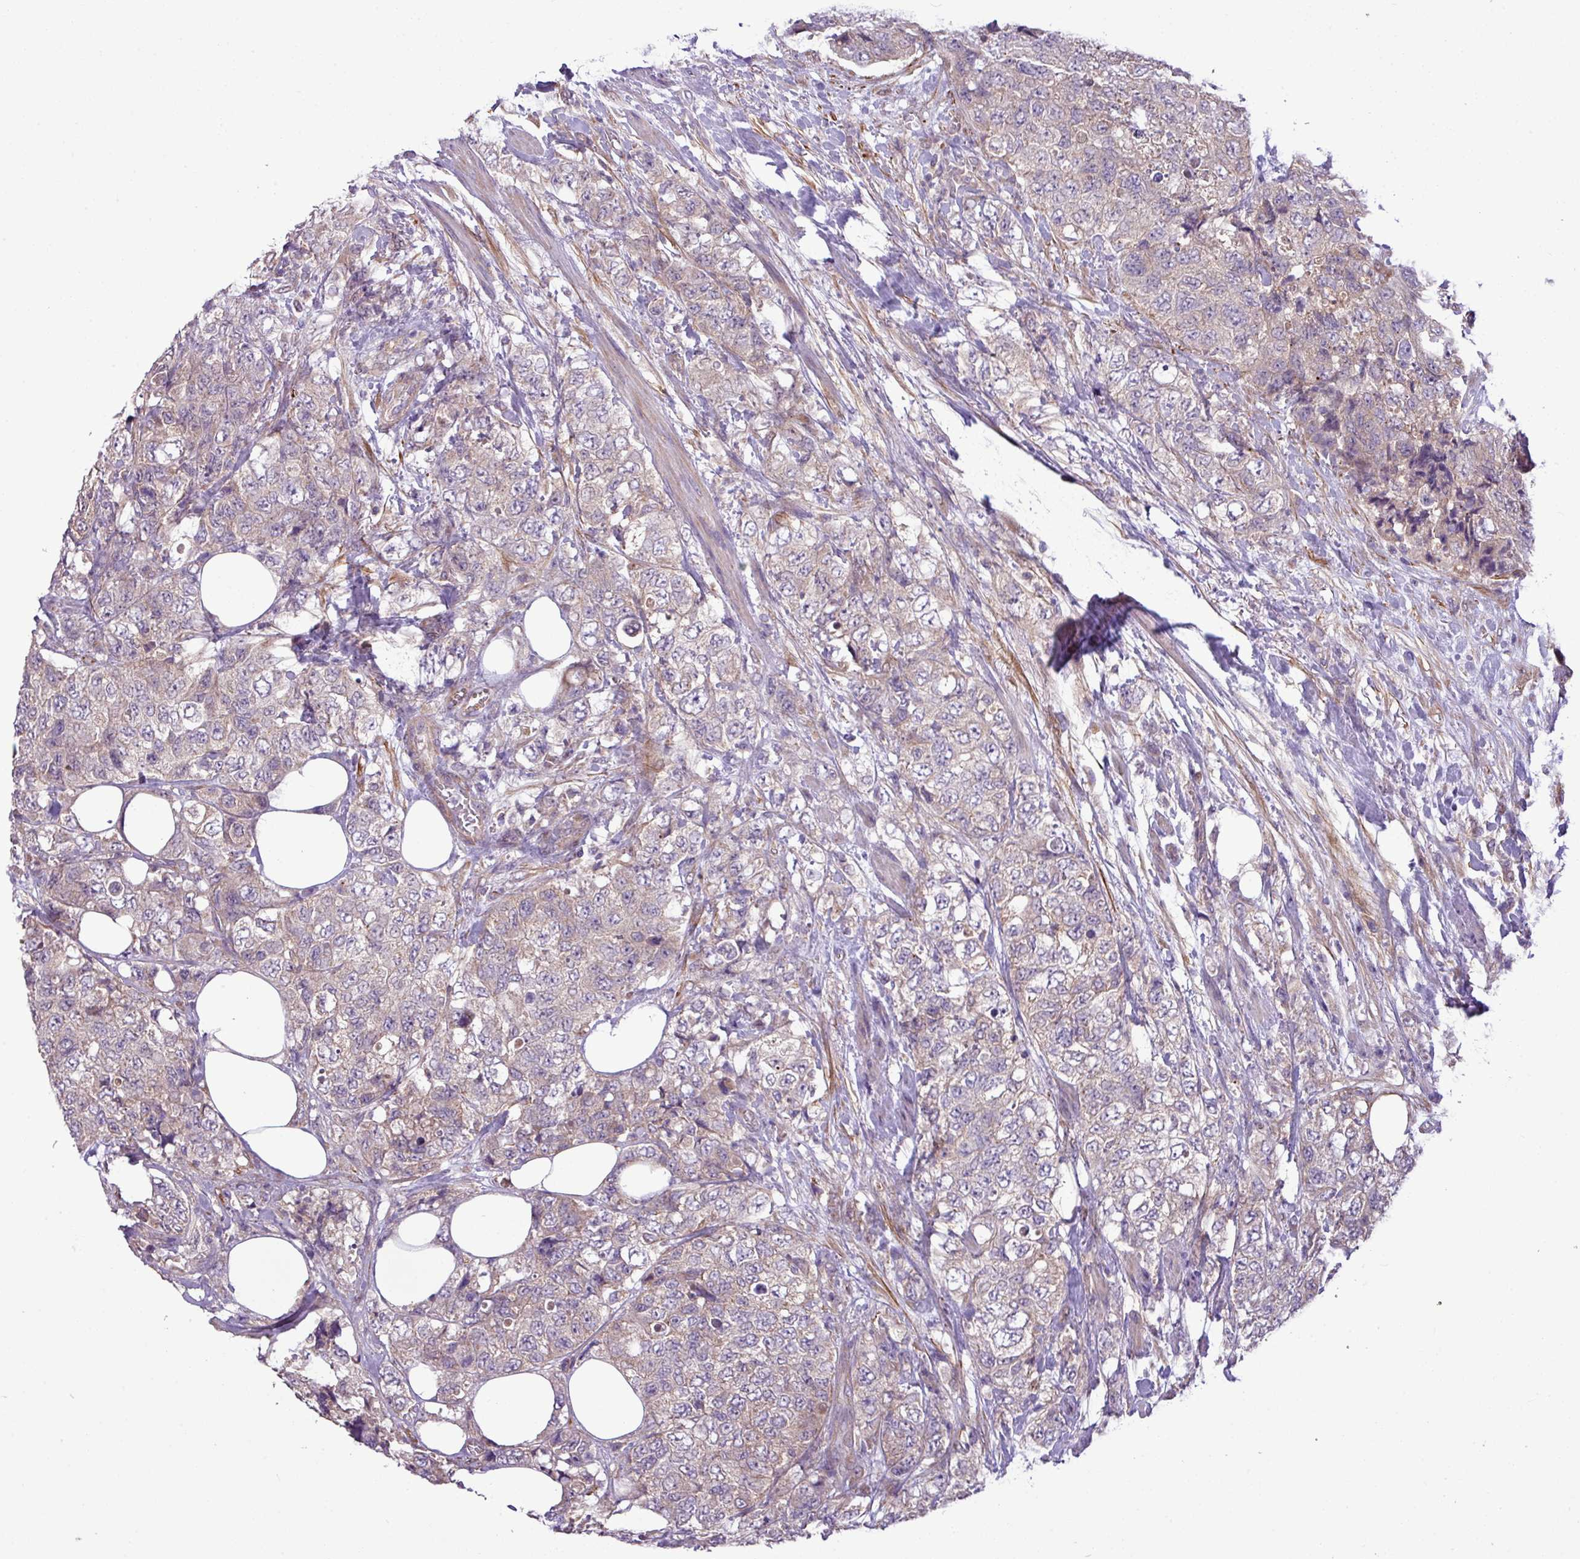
{"staining": {"intensity": "moderate", "quantity": "25%-75%", "location": "cytoplasmic/membranous"}, "tissue": "urothelial cancer", "cell_type": "Tumor cells", "image_type": "cancer", "snomed": [{"axis": "morphology", "description": "Urothelial carcinoma, High grade"}, {"axis": "topography", "description": "Urinary bladder"}], "caption": "Human urothelial cancer stained for a protein (brown) reveals moderate cytoplasmic/membranous positive expression in about 25%-75% of tumor cells.", "gene": "XIAP", "patient": {"sex": "female", "age": 78}}